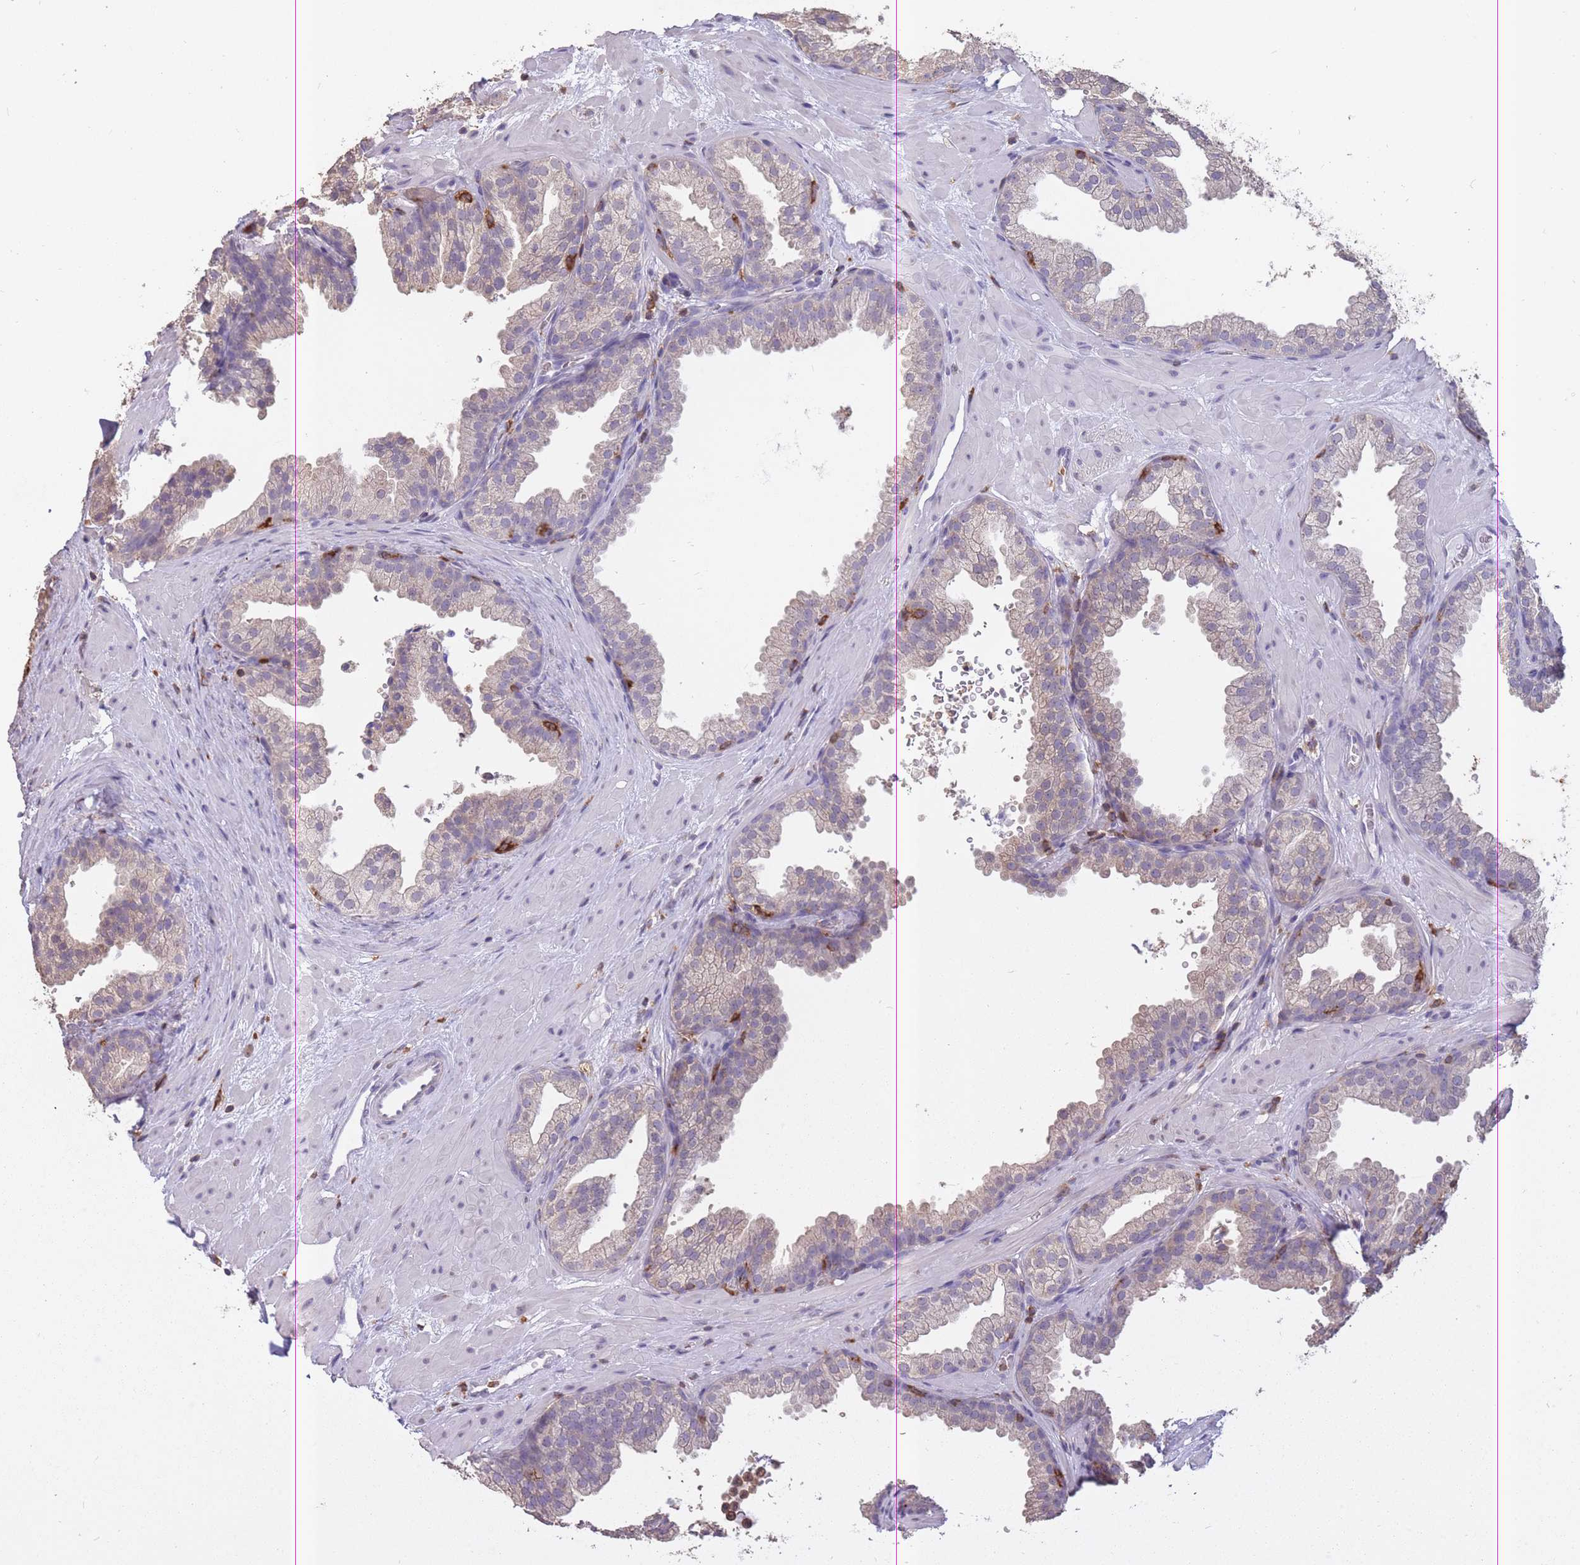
{"staining": {"intensity": "weak", "quantity": "<25%", "location": "cytoplasmic/membranous"}, "tissue": "prostate", "cell_type": "Glandular cells", "image_type": "normal", "snomed": [{"axis": "morphology", "description": "Normal tissue, NOS"}, {"axis": "topography", "description": "Prostate"}], "caption": "Image shows no protein expression in glandular cells of benign prostate.", "gene": "GMIP", "patient": {"sex": "male", "age": 37}}